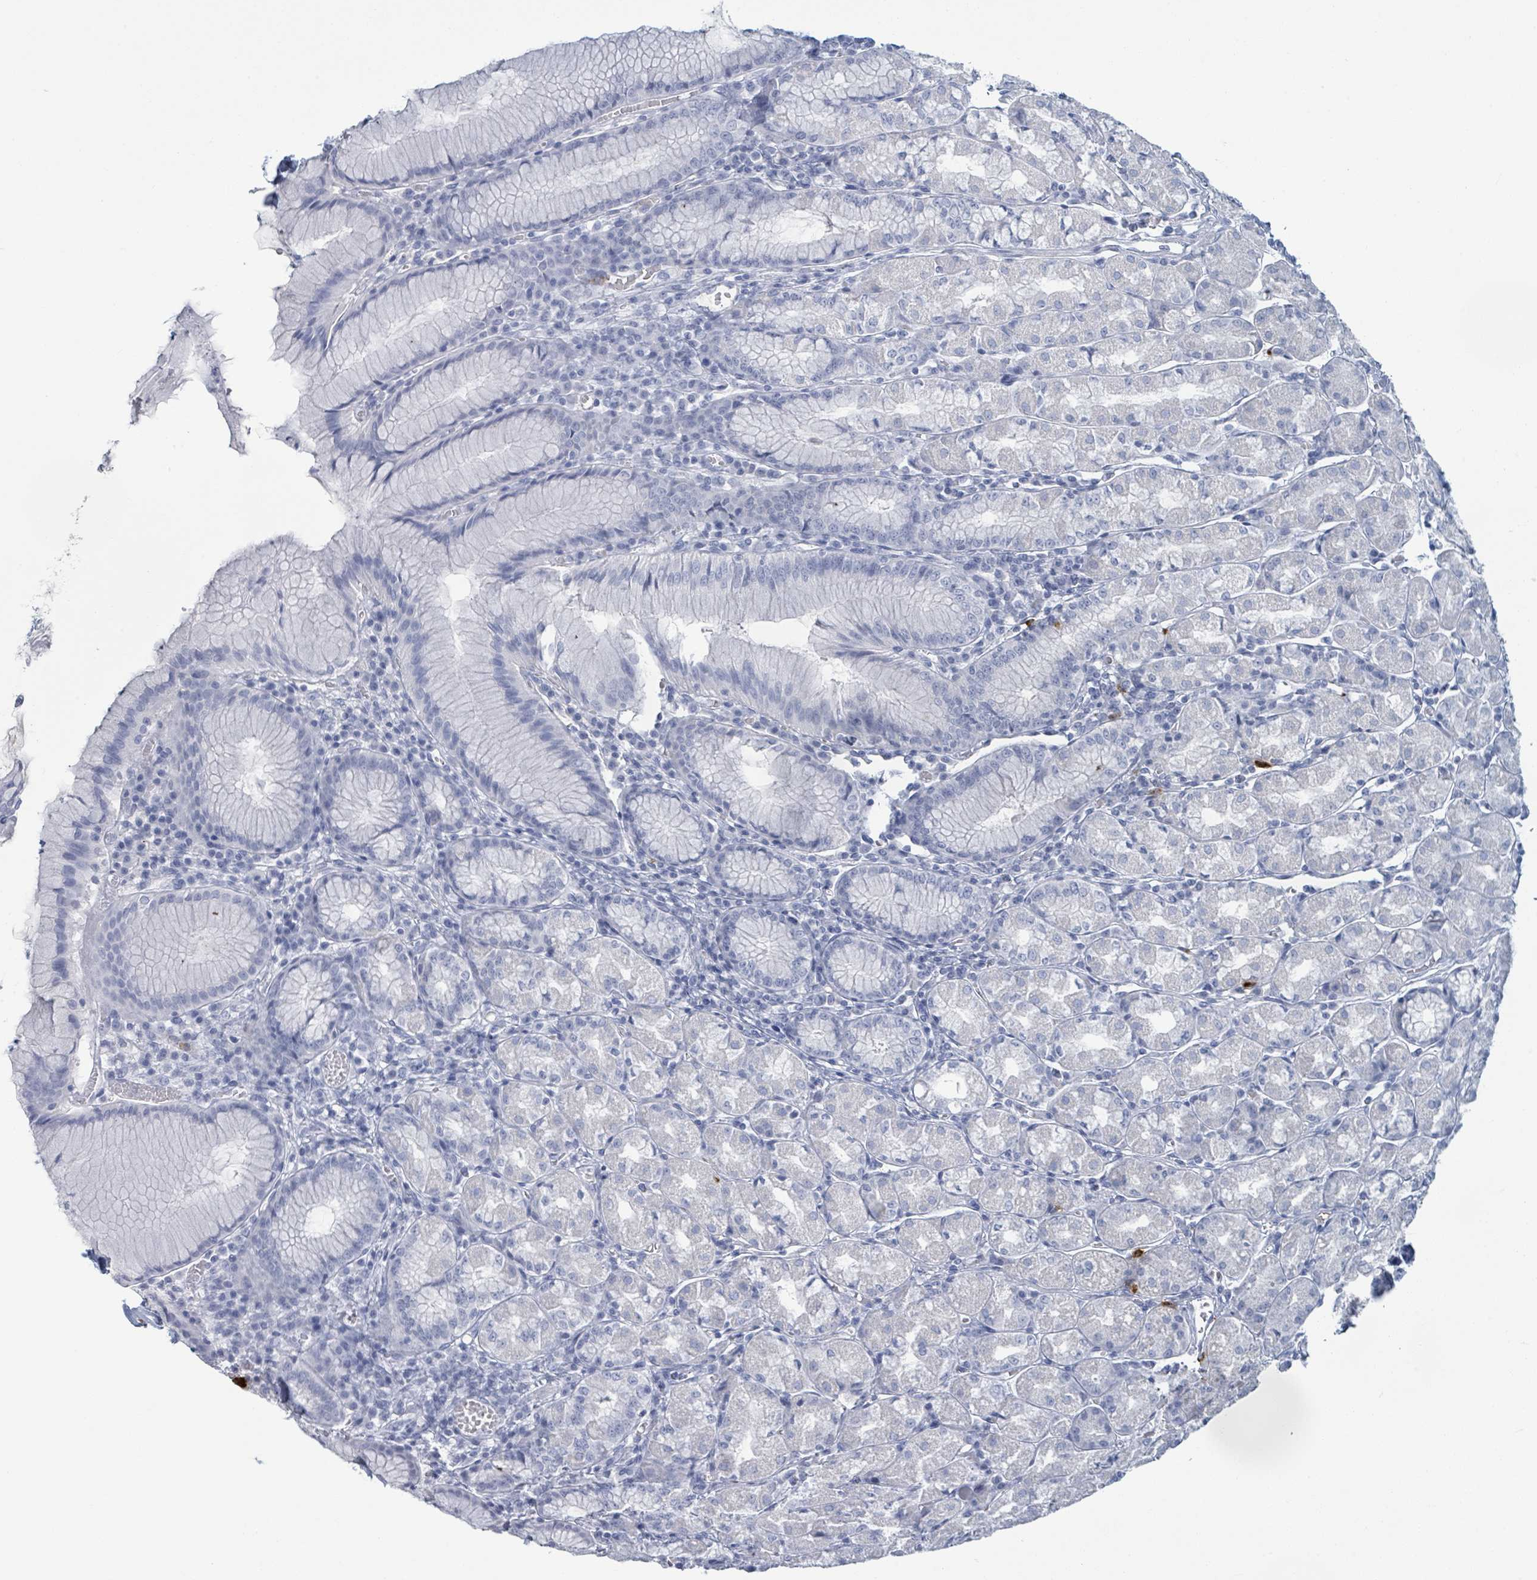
{"staining": {"intensity": "negative", "quantity": "none", "location": "none"}, "tissue": "stomach", "cell_type": "Glandular cells", "image_type": "normal", "snomed": [{"axis": "morphology", "description": "Normal tissue, NOS"}, {"axis": "topography", "description": "Stomach"}], "caption": "Immunohistochemical staining of benign stomach demonstrates no significant positivity in glandular cells. (DAB immunohistochemistry visualized using brightfield microscopy, high magnification).", "gene": "DEFA4", "patient": {"sex": "male", "age": 55}}